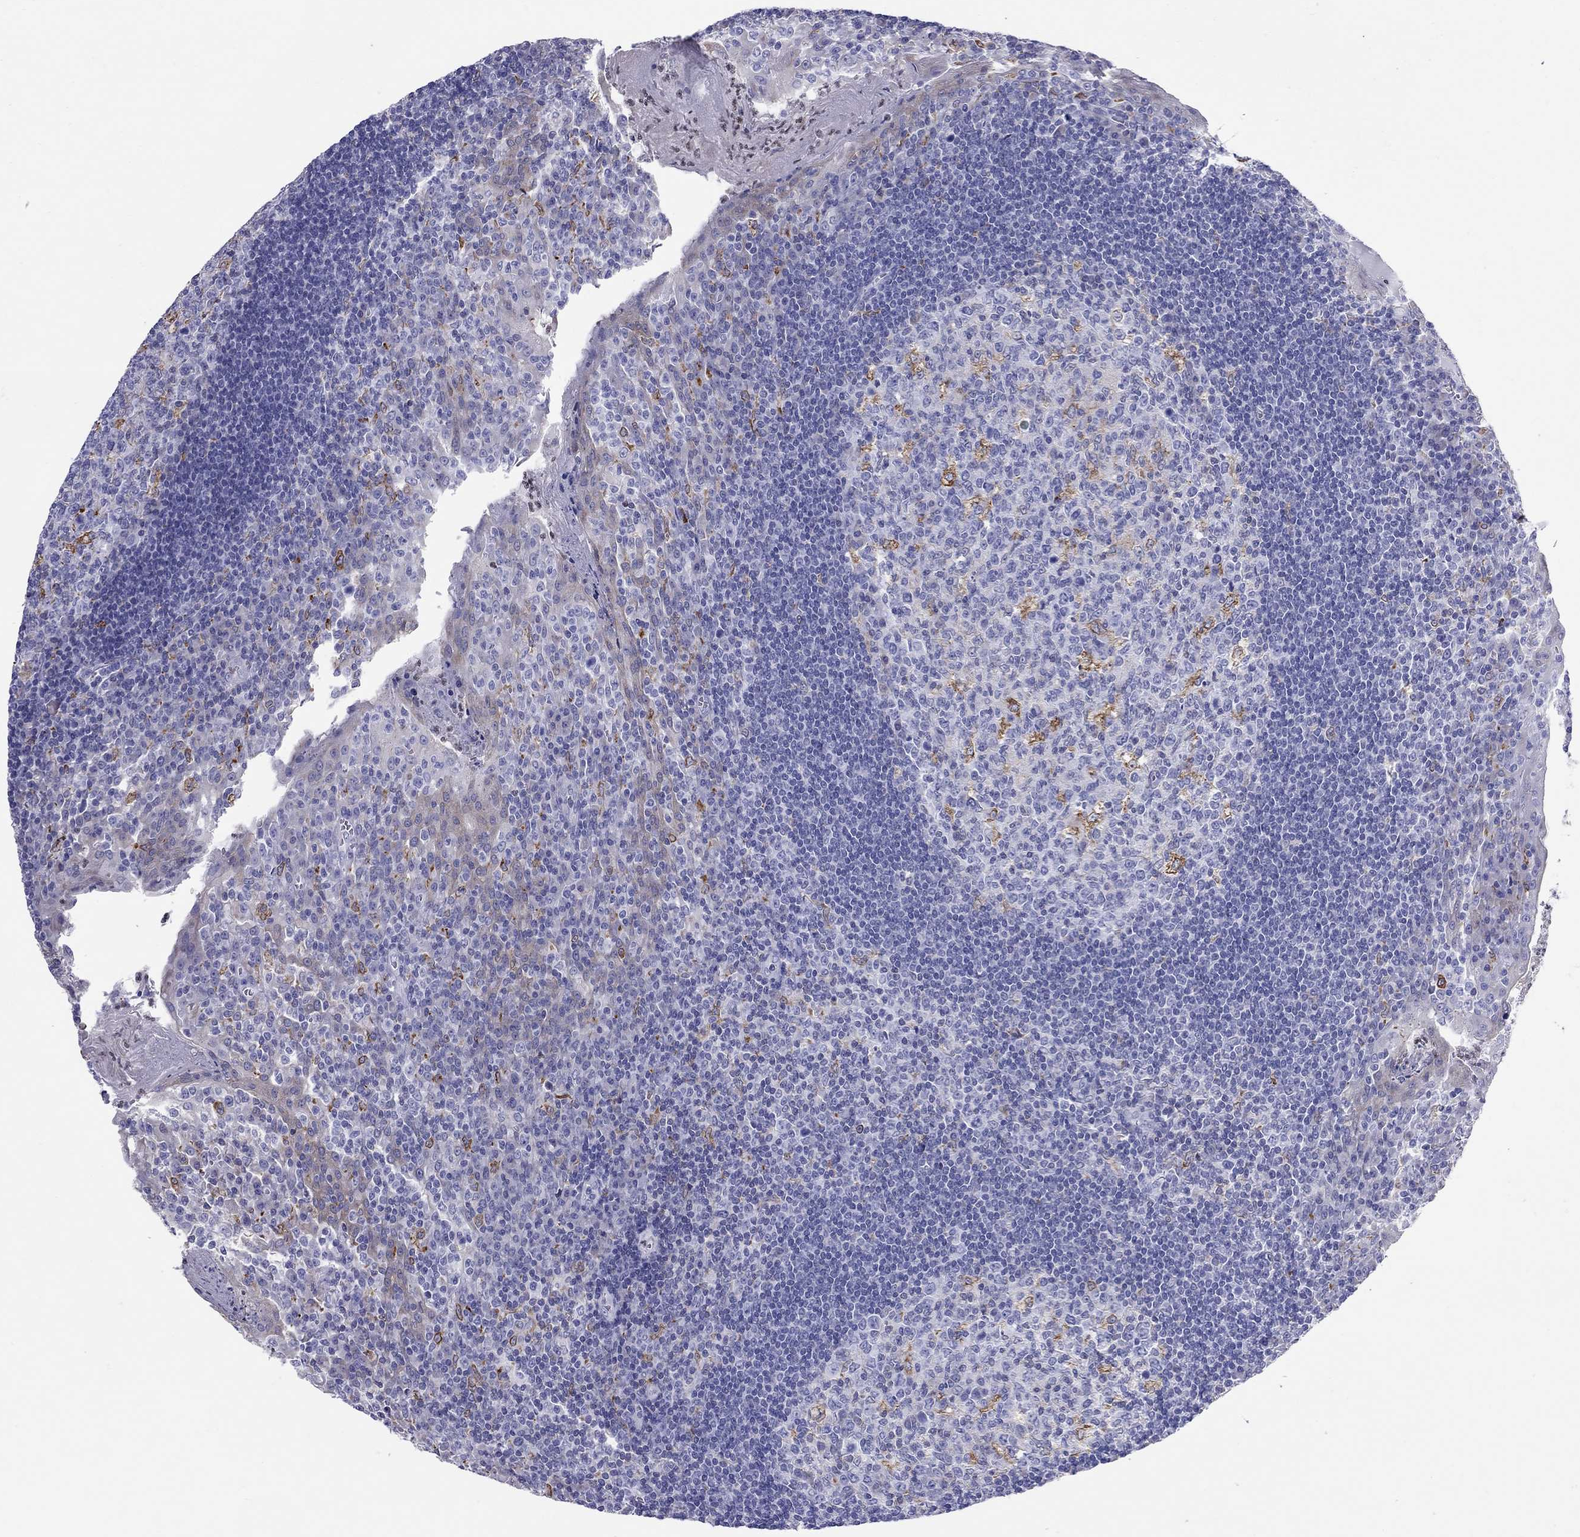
{"staining": {"intensity": "strong", "quantity": "<25%", "location": "cytoplasmic/membranous"}, "tissue": "tonsil", "cell_type": "Germinal center cells", "image_type": "normal", "snomed": [{"axis": "morphology", "description": "Normal tissue, NOS"}, {"axis": "topography", "description": "Tonsil"}], "caption": "Protein staining demonstrates strong cytoplasmic/membranous positivity in about <25% of germinal center cells in normal tonsil. (Stains: DAB in brown, nuclei in blue, Microscopy: brightfield microscopy at high magnification).", "gene": "SLC46A2", "patient": {"sex": "female", "age": 12}}